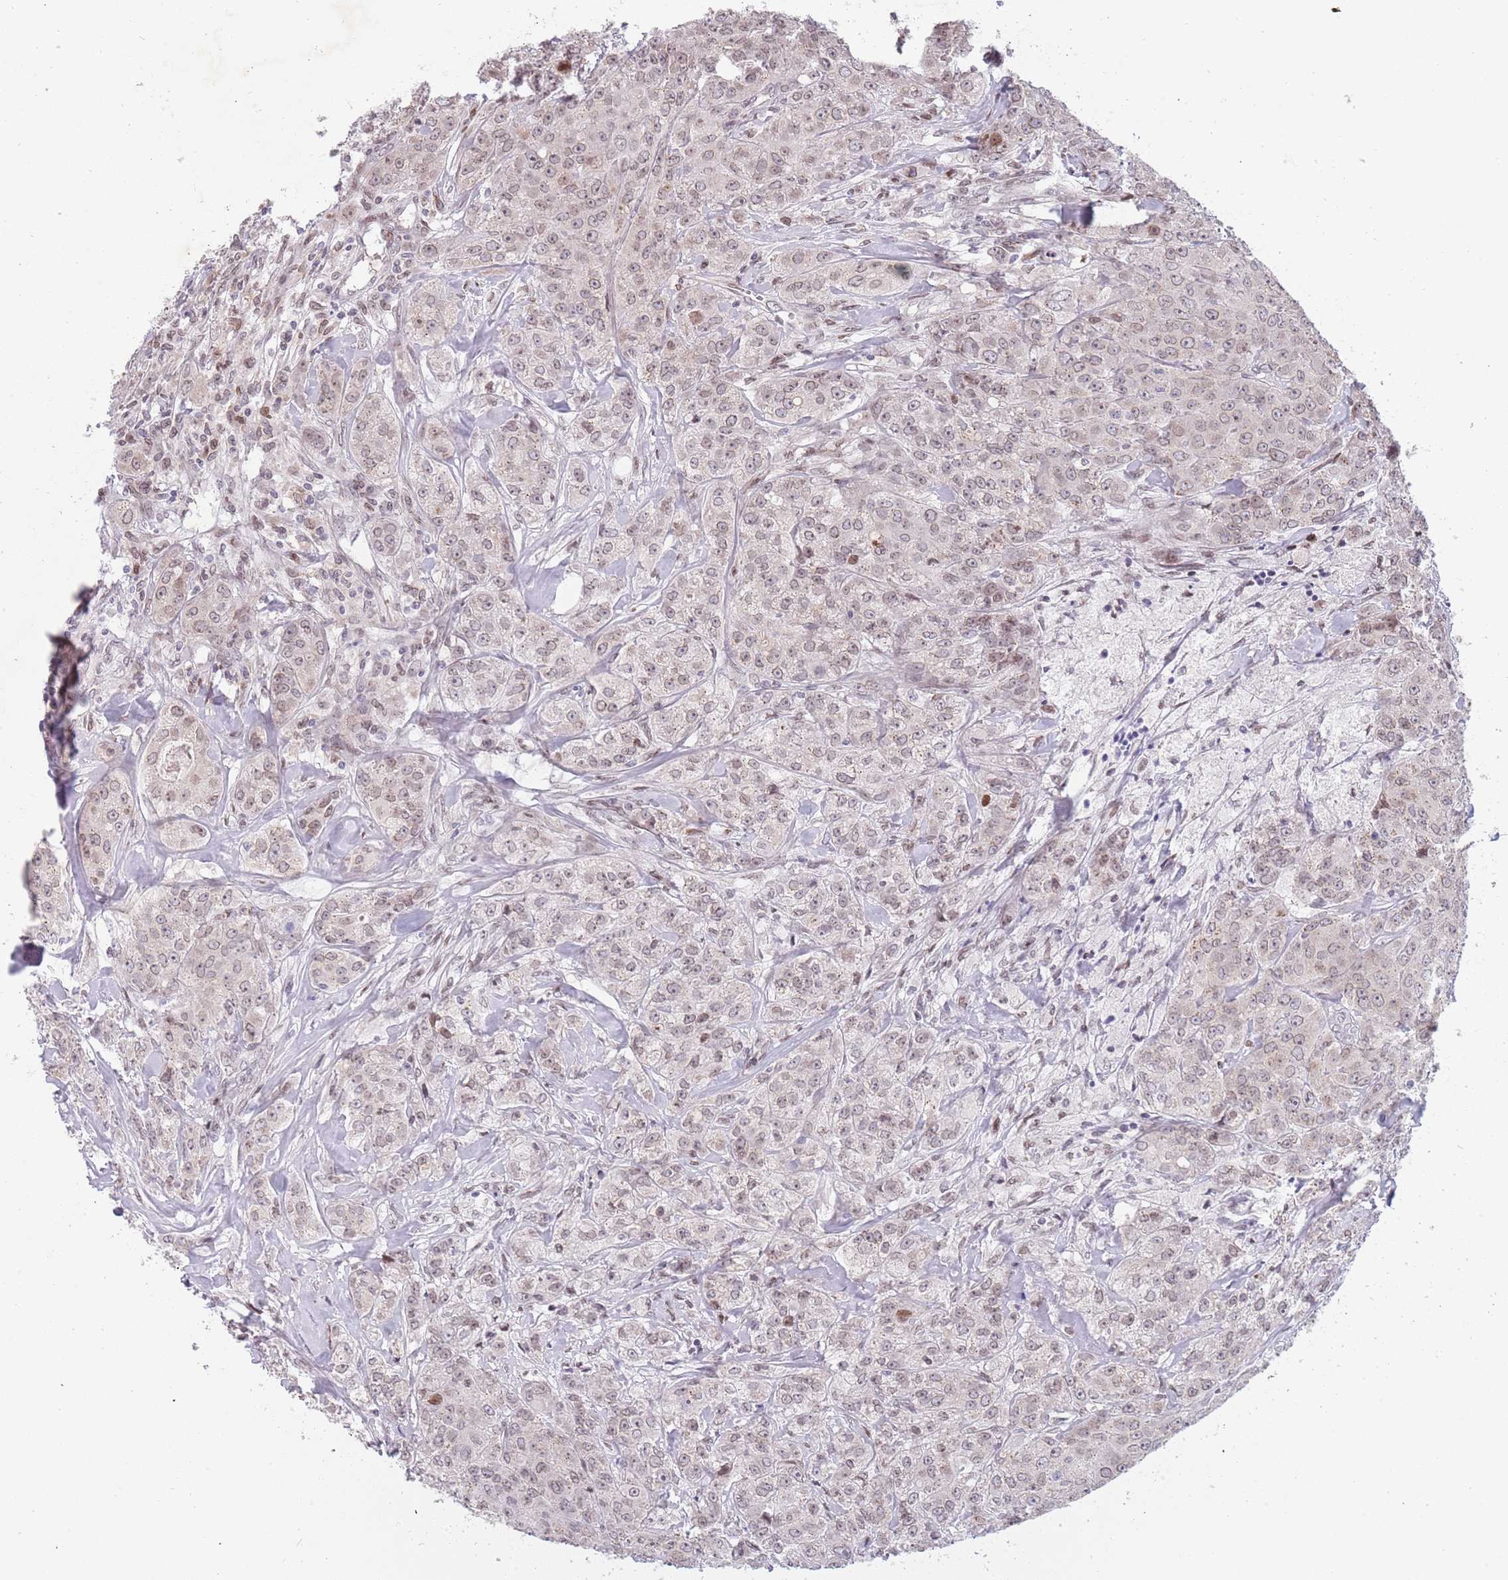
{"staining": {"intensity": "weak", "quantity": ">75%", "location": "cytoplasmic/membranous,nuclear"}, "tissue": "breast cancer", "cell_type": "Tumor cells", "image_type": "cancer", "snomed": [{"axis": "morphology", "description": "Duct carcinoma"}, {"axis": "topography", "description": "Breast"}], "caption": "Human breast cancer (infiltrating ductal carcinoma) stained for a protein (brown) exhibits weak cytoplasmic/membranous and nuclear positive expression in approximately >75% of tumor cells.", "gene": "KLHDC2", "patient": {"sex": "female", "age": 43}}